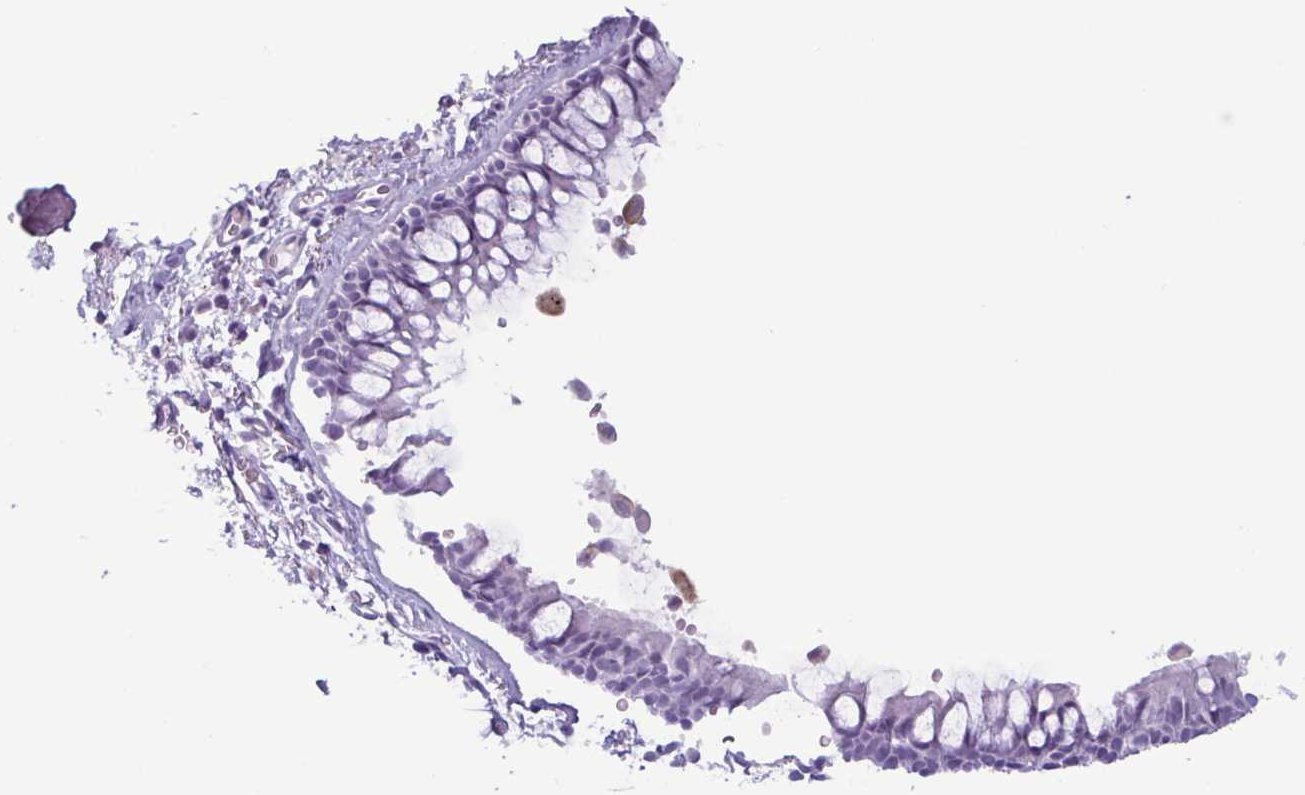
{"staining": {"intensity": "moderate", "quantity": "<25%", "location": "cytoplasmic/membranous"}, "tissue": "bronchus", "cell_type": "Respiratory epithelial cells", "image_type": "normal", "snomed": [{"axis": "morphology", "description": "Normal tissue, NOS"}, {"axis": "topography", "description": "Cartilage tissue"}, {"axis": "topography", "description": "Bronchus"}], "caption": "Protein positivity by immunohistochemistry (IHC) shows moderate cytoplasmic/membranous staining in approximately <25% of respiratory epithelial cells in normal bronchus.", "gene": "LTF", "patient": {"sex": "female", "age": 79}}